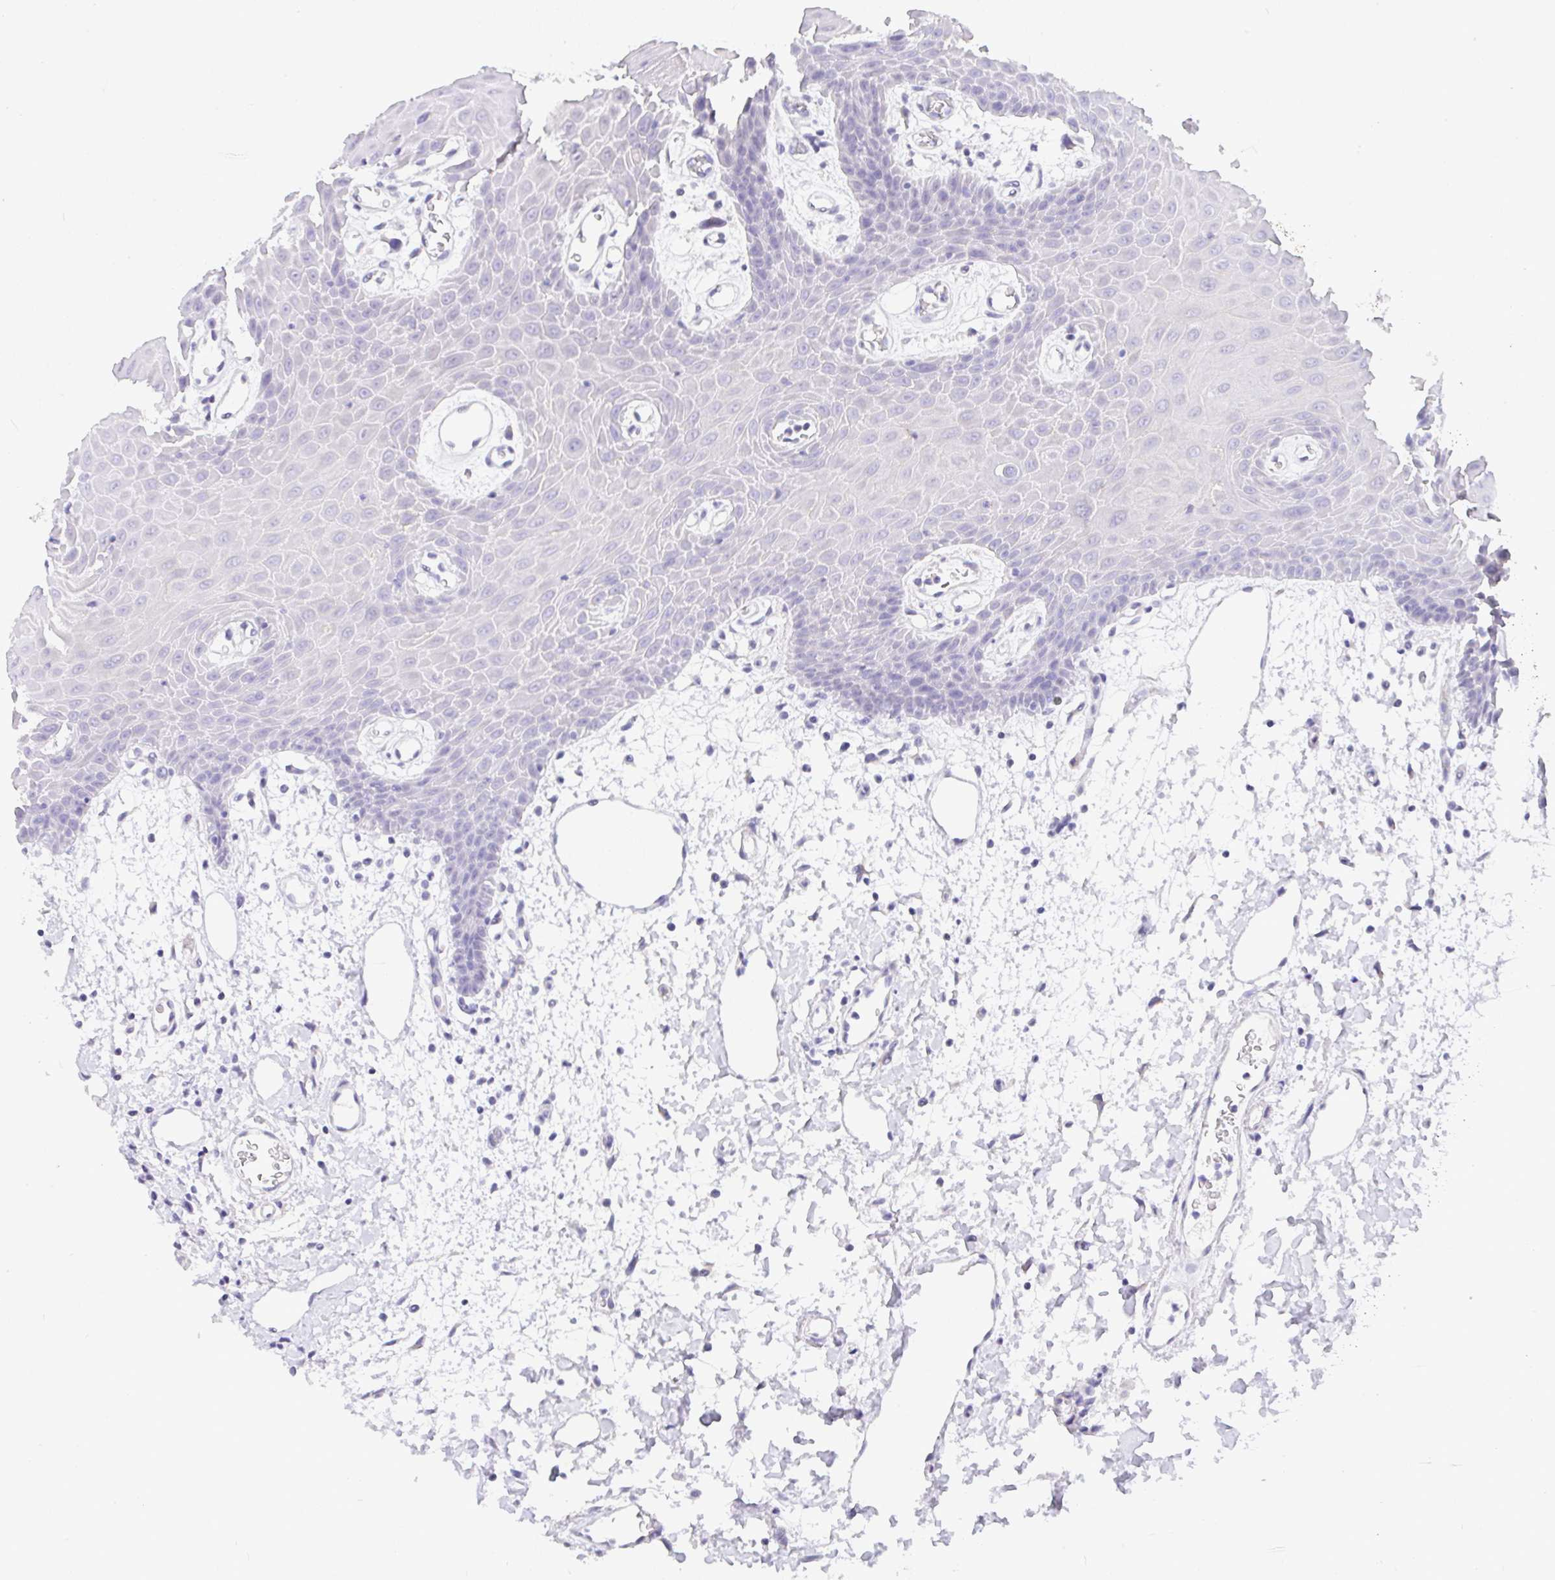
{"staining": {"intensity": "negative", "quantity": "none", "location": "none"}, "tissue": "oral mucosa", "cell_type": "Squamous epithelial cells", "image_type": "normal", "snomed": [{"axis": "morphology", "description": "Normal tissue, NOS"}, {"axis": "topography", "description": "Oral tissue"}], "caption": "Benign oral mucosa was stained to show a protein in brown. There is no significant staining in squamous epithelial cells.", "gene": "SERPINE3", "patient": {"sex": "female", "age": 59}}